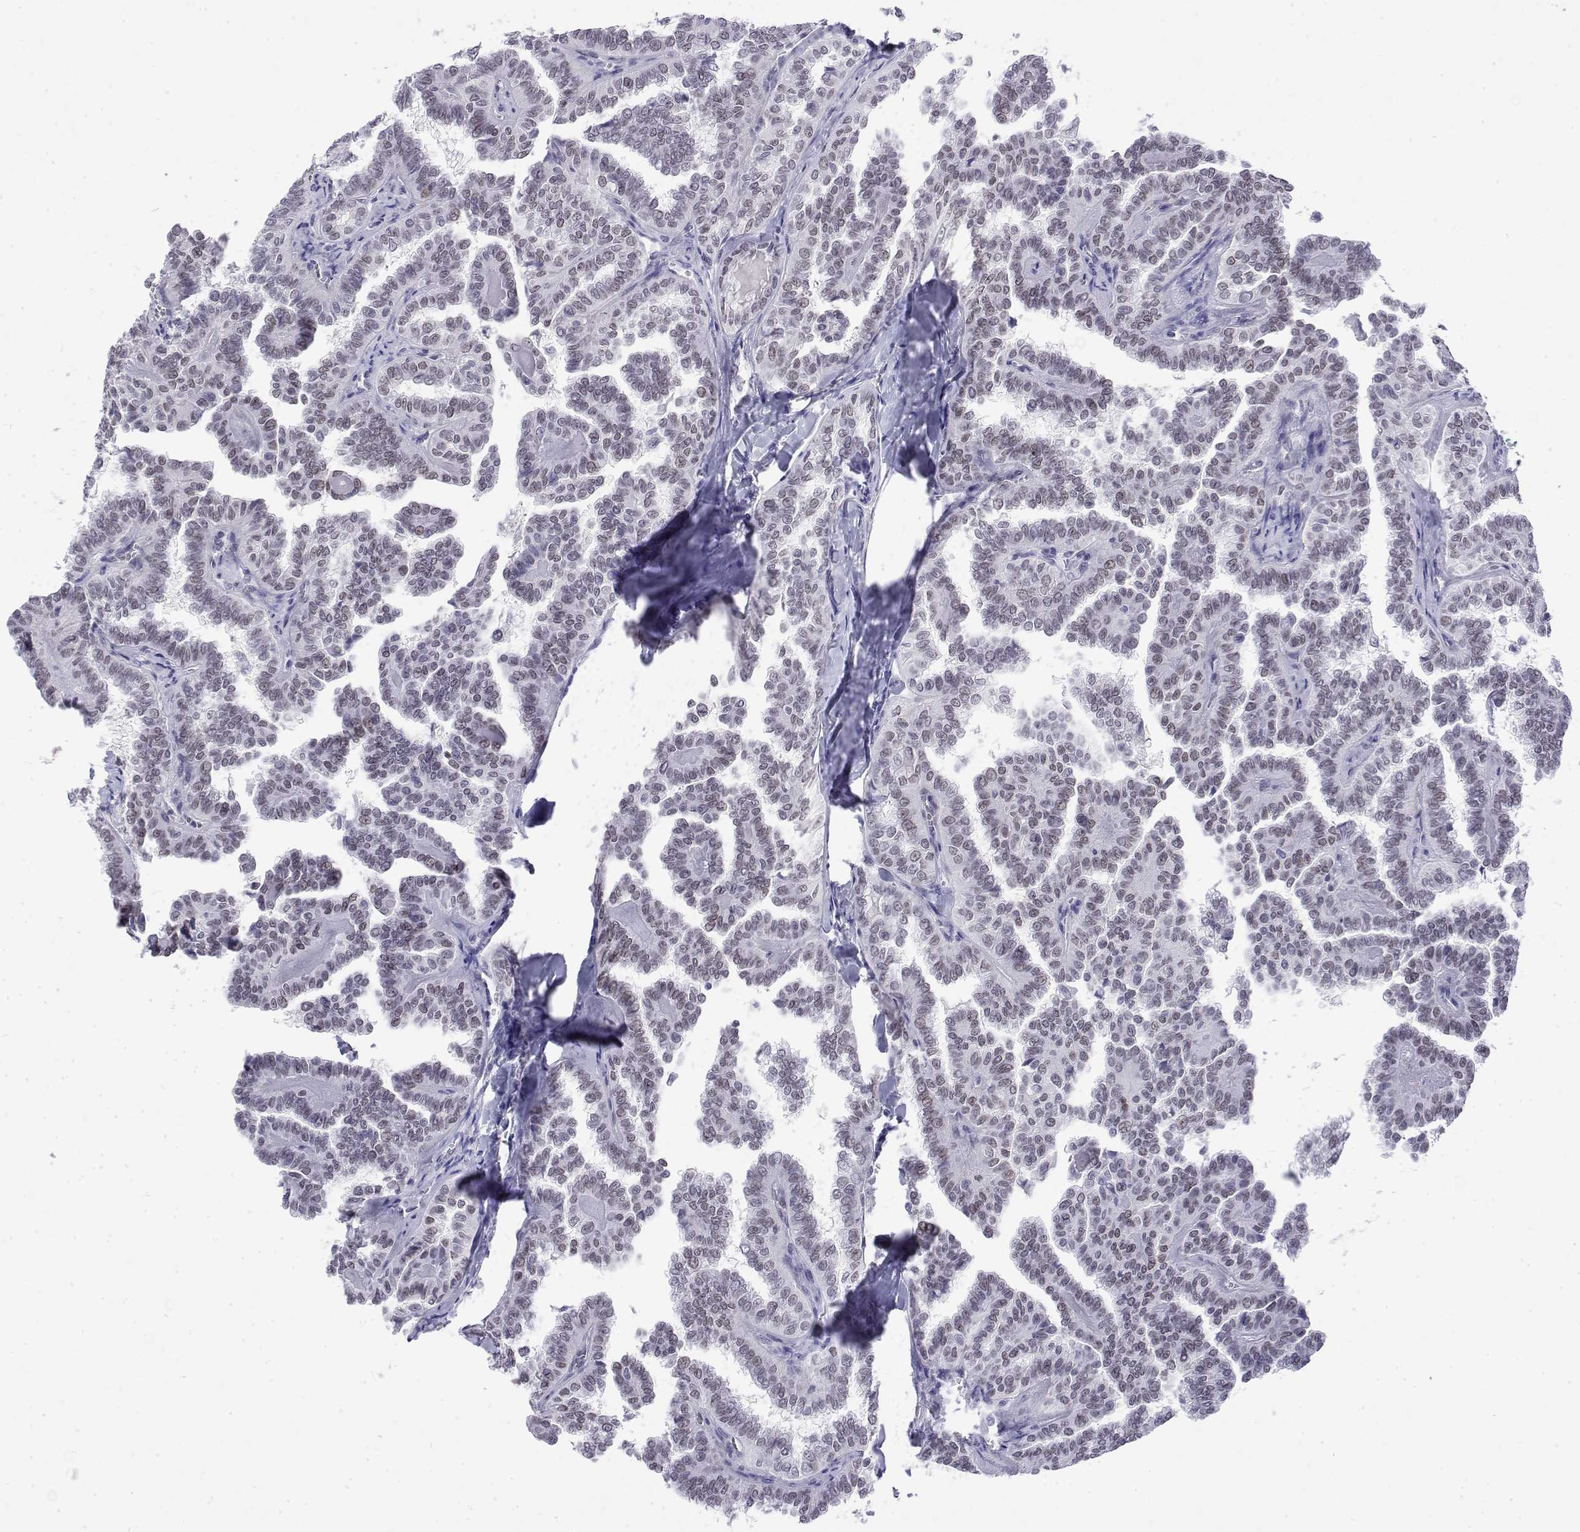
{"staining": {"intensity": "weak", "quantity": "<25%", "location": "nuclear"}, "tissue": "thyroid cancer", "cell_type": "Tumor cells", "image_type": "cancer", "snomed": [{"axis": "morphology", "description": "Papillary adenocarcinoma, NOS"}, {"axis": "topography", "description": "Thyroid gland"}], "caption": "IHC histopathology image of thyroid papillary adenocarcinoma stained for a protein (brown), which shows no positivity in tumor cells. (Brightfield microscopy of DAB (3,3'-diaminobenzidine) IHC at high magnification).", "gene": "POLDIP3", "patient": {"sex": "female", "age": 41}}